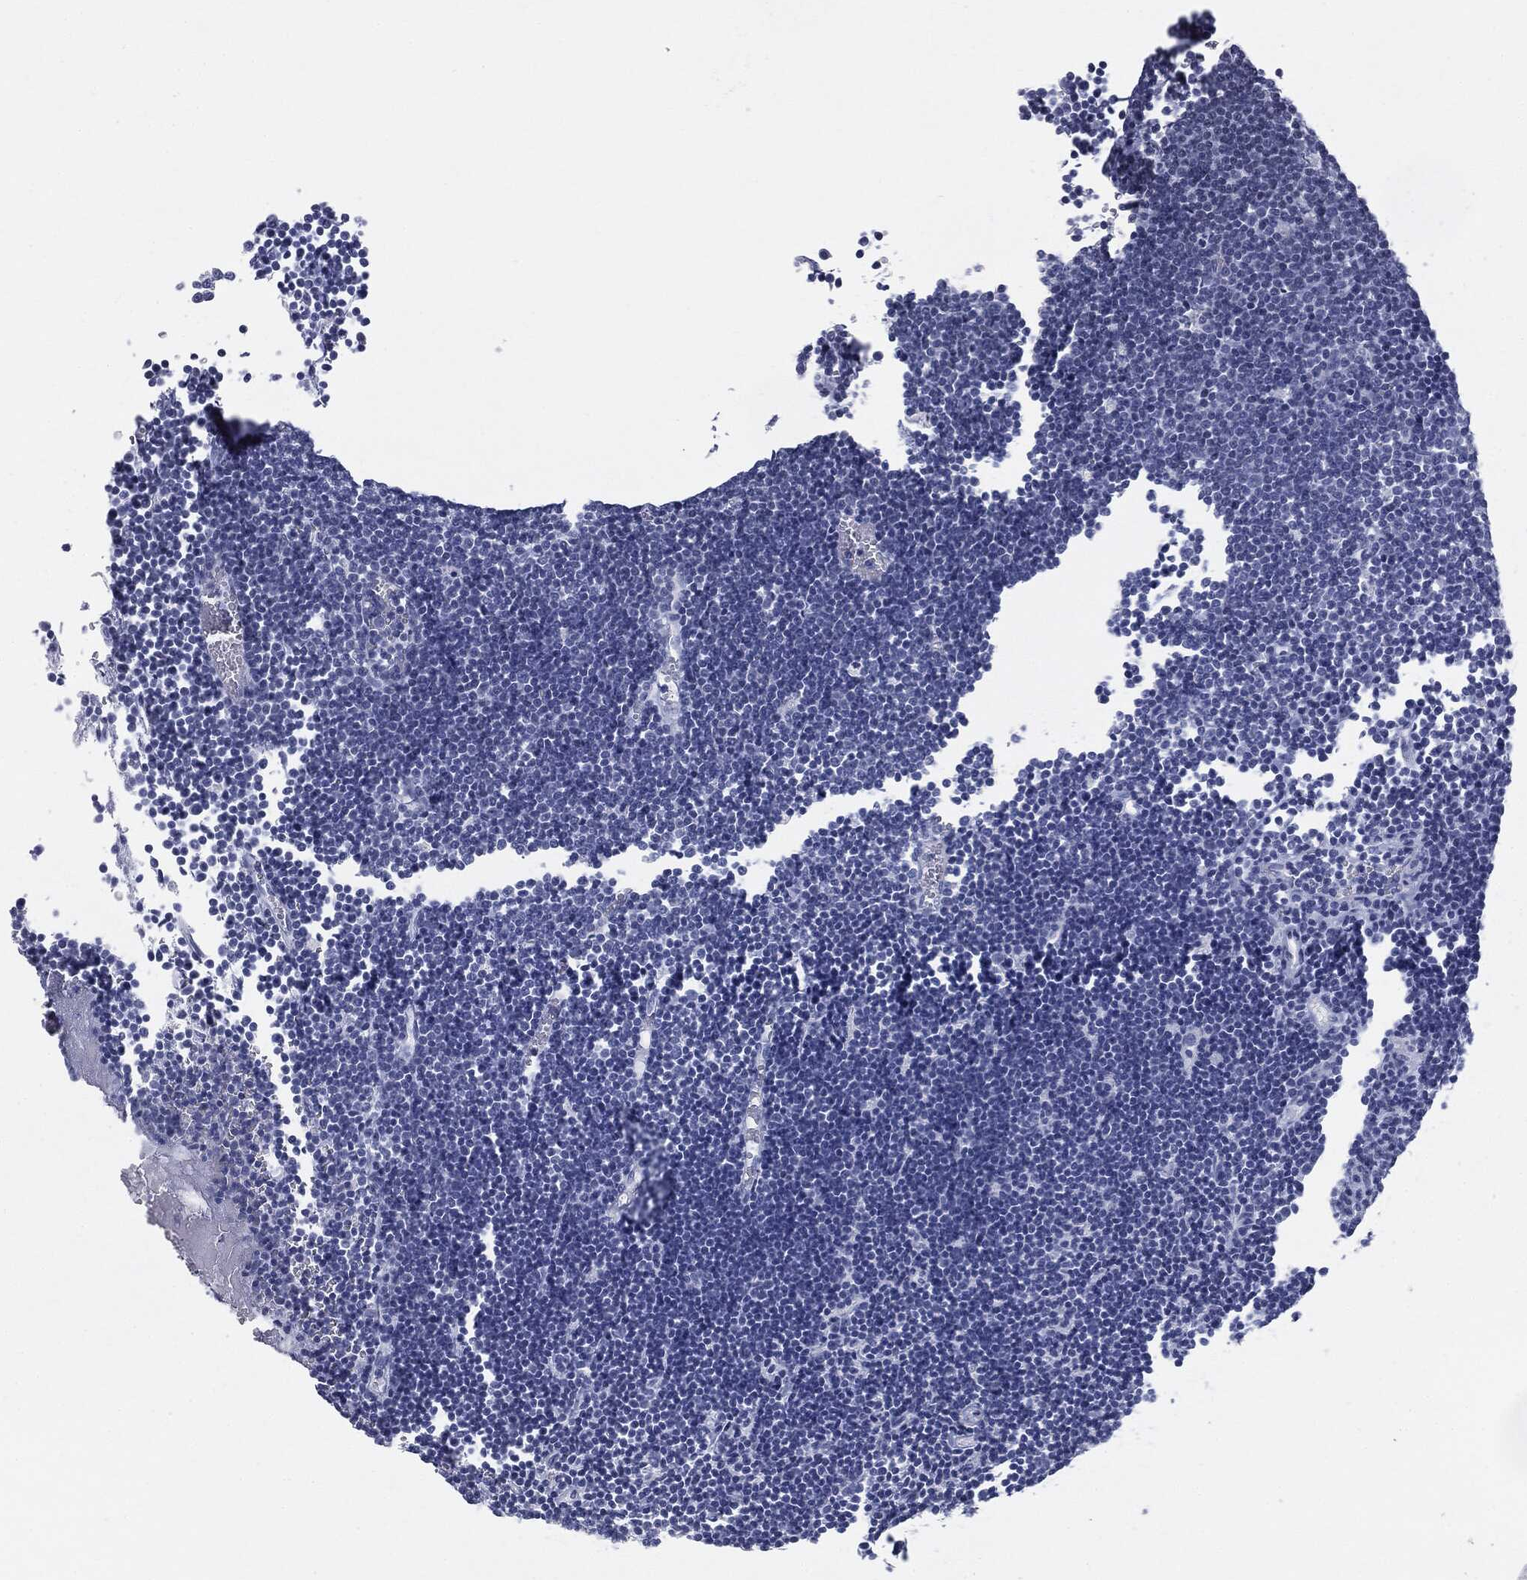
{"staining": {"intensity": "negative", "quantity": "none", "location": "none"}, "tissue": "lymphoma", "cell_type": "Tumor cells", "image_type": "cancer", "snomed": [{"axis": "morphology", "description": "Malignant lymphoma, non-Hodgkin's type, Low grade"}, {"axis": "topography", "description": "Brain"}], "caption": "Lymphoma was stained to show a protein in brown. There is no significant staining in tumor cells.", "gene": "TPO", "patient": {"sex": "female", "age": 66}}